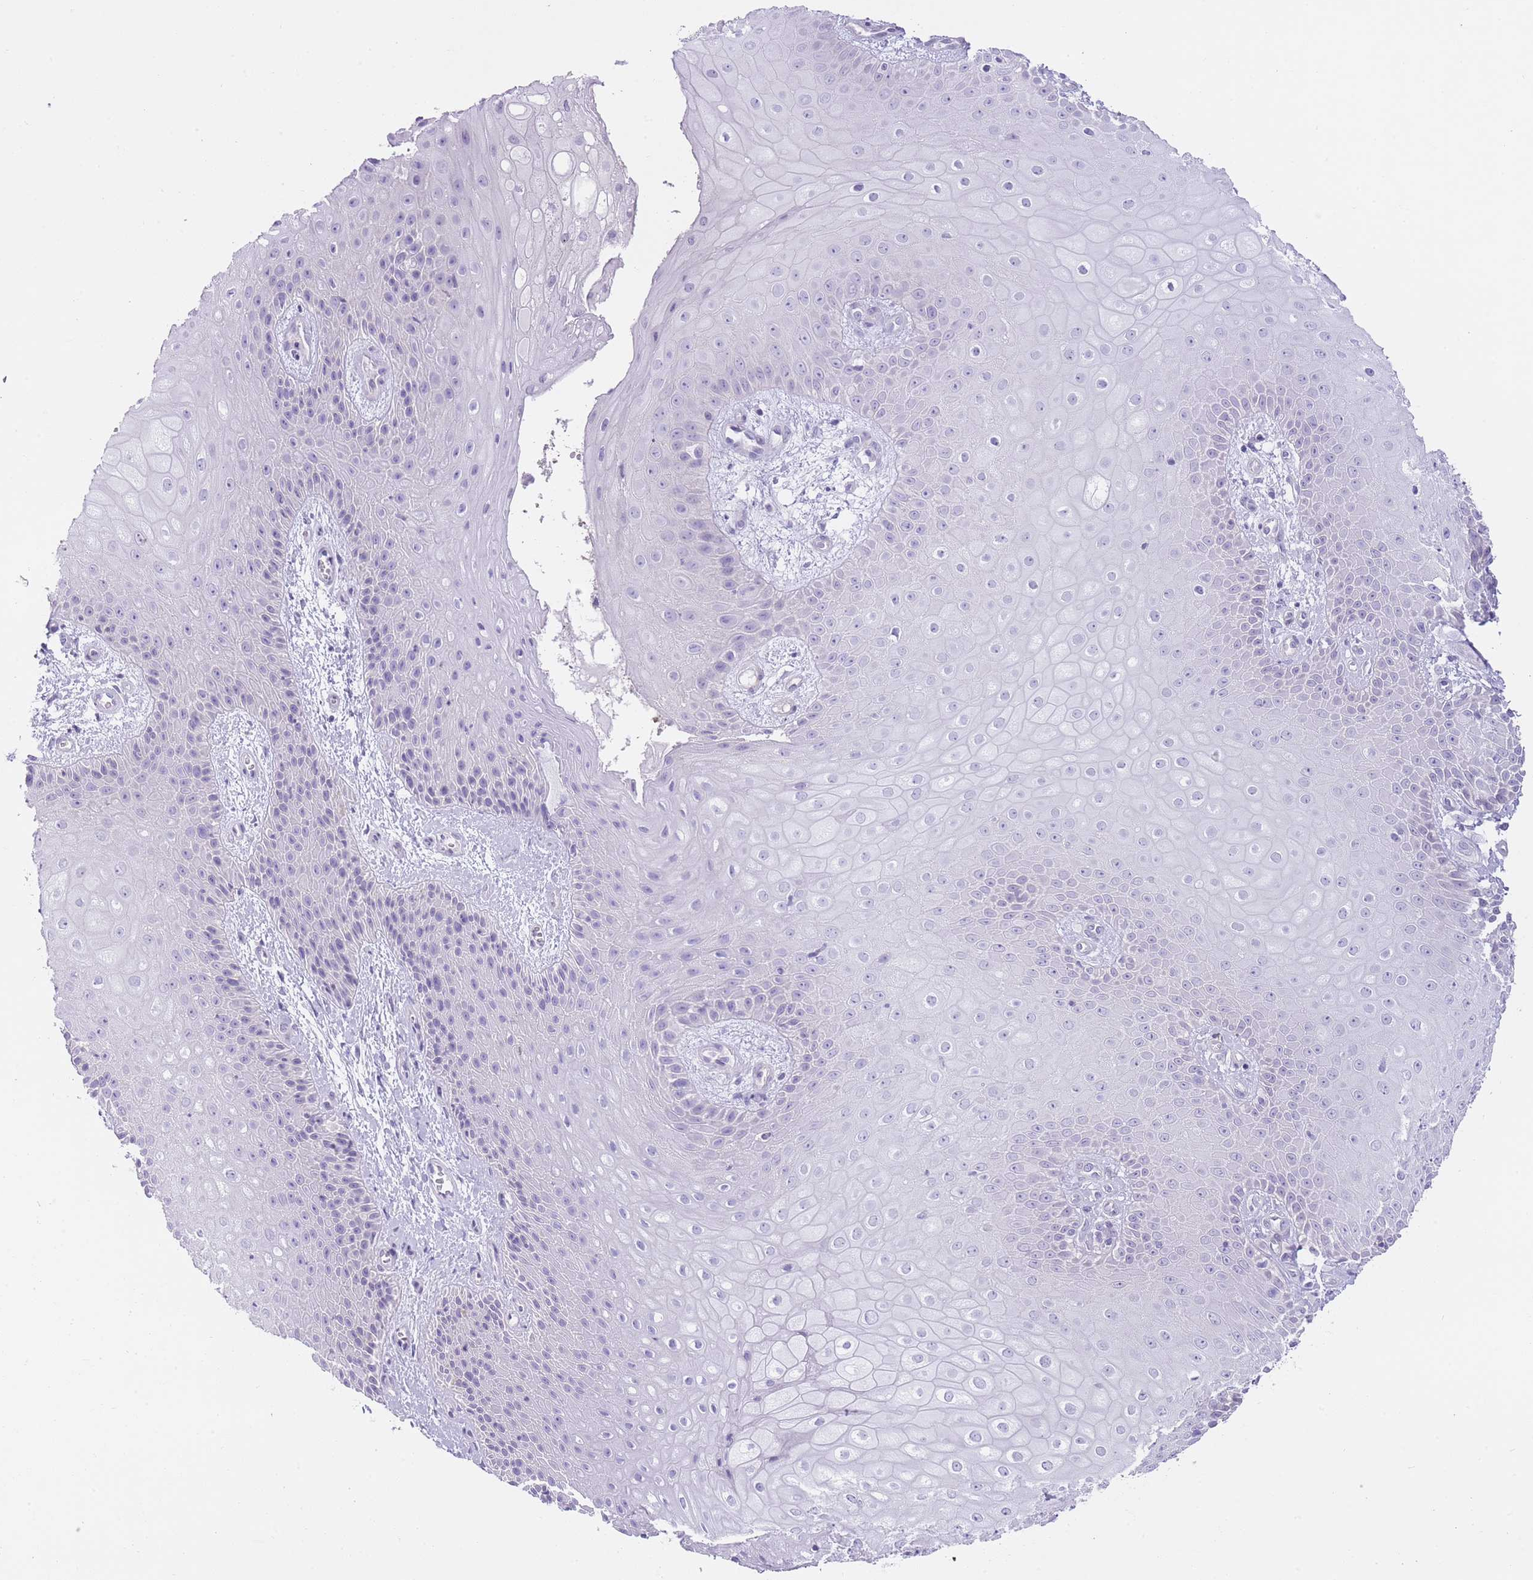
{"staining": {"intensity": "negative", "quantity": "none", "location": "none"}, "tissue": "skin", "cell_type": "Epidermal cells", "image_type": "normal", "snomed": [{"axis": "morphology", "description": "Normal tissue, NOS"}, {"axis": "topography", "description": "Anal"}], "caption": "The photomicrograph displays no staining of epidermal cells in benign skin. Nuclei are stained in blue.", "gene": "OR11H12", "patient": {"sex": "male", "age": 80}}